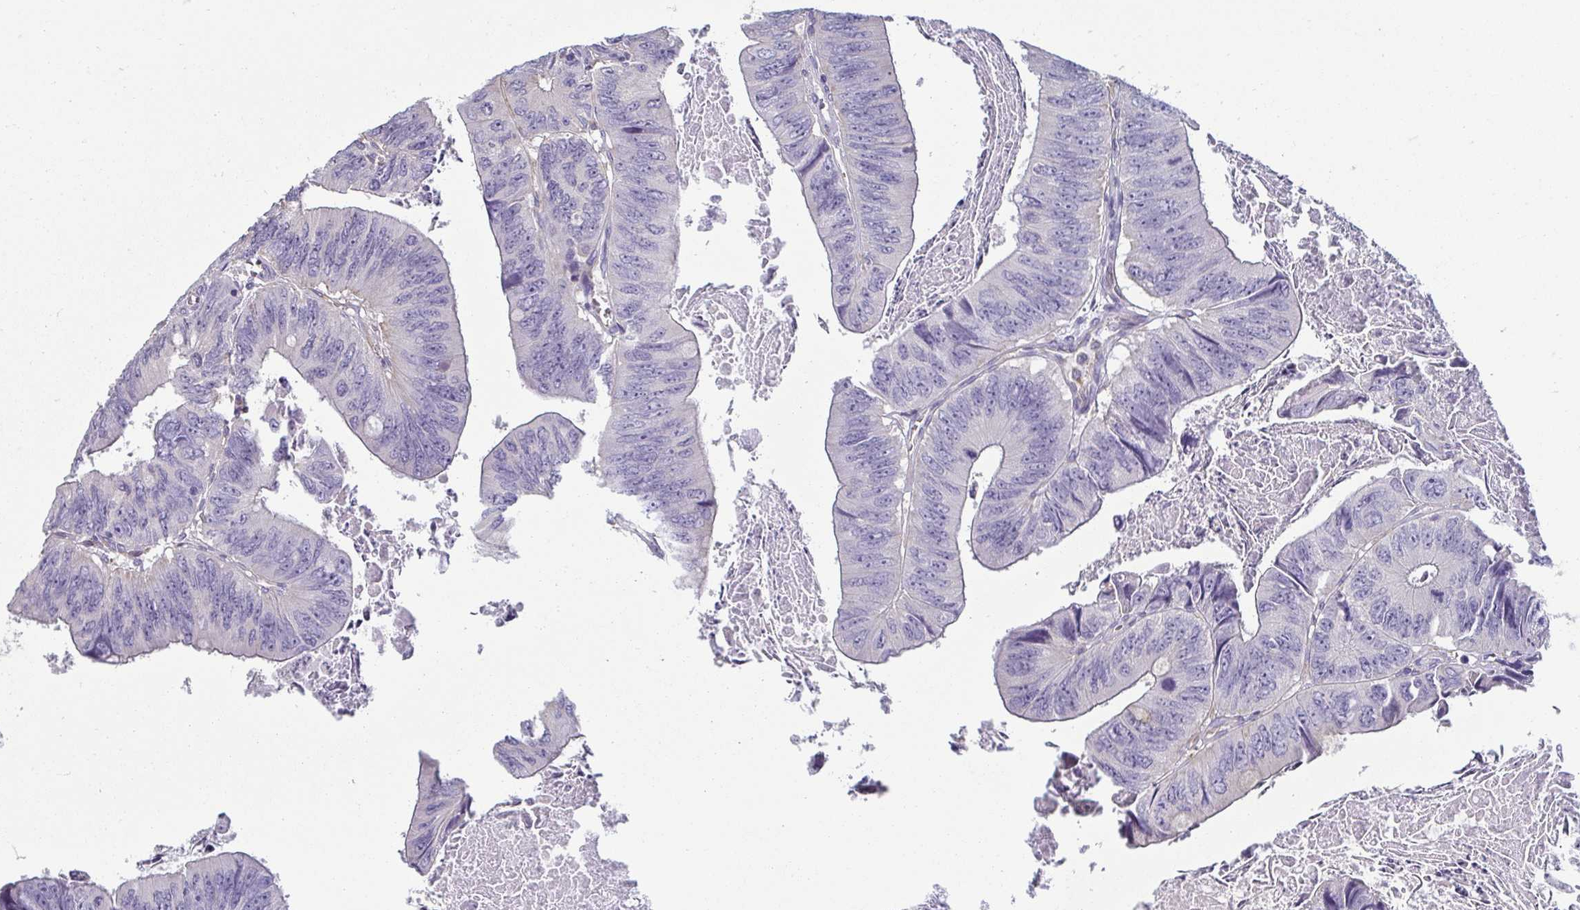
{"staining": {"intensity": "negative", "quantity": "none", "location": "none"}, "tissue": "colorectal cancer", "cell_type": "Tumor cells", "image_type": "cancer", "snomed": [{"axis": "morphology", "description": "Adenocarcinoma, NOS"}, {"axis": "topography", "description": "Colon"}], "caption": "This is a photomicrograph of immunohistochemistry staining of colorectal cancer (adenocarcinoma), which shows no expression in tumor cells.", "gene": "PDE2A", "patient": {"sex": "female", "age": 84}}